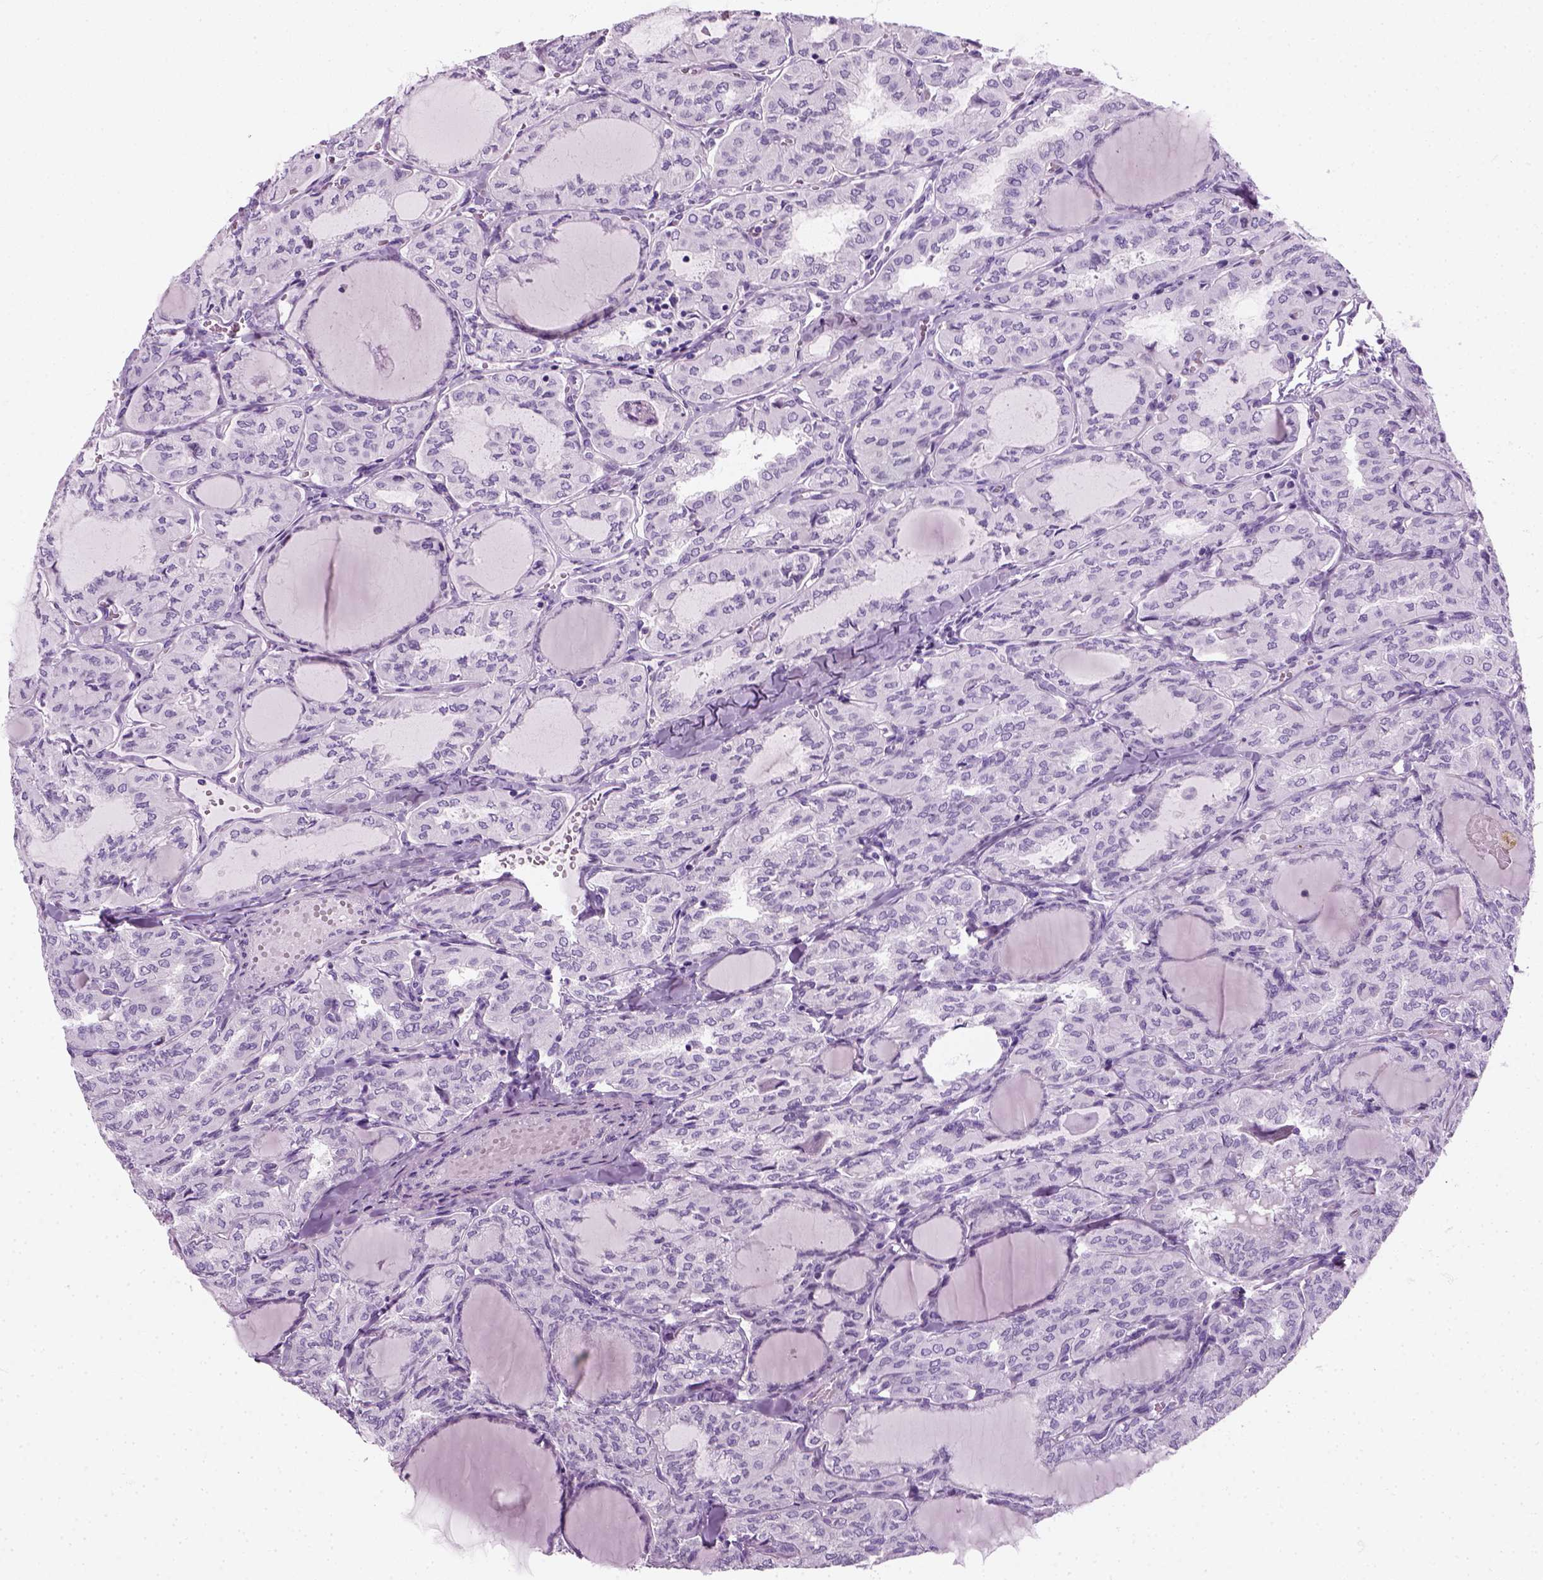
{"staining": {"intensity": "negative", "quantity": "none", "location": "none"}, "tissue": "thyroid cancer", "cell_type": "Tumor cells", "image_type": "cancer", "snomed": [{"axis": "morphology", "description": "Papillary adenocarcinoma, NOS"}, {"axis": "topography", "description": "Thyroid gland"}], "caption": "Histopathology image shows no protein expression in tumor cells of thyroid papillary adenocarcinoma tissue.", "gene": "SLC12A5", "patient": {"sex": "male", "age": 20}}